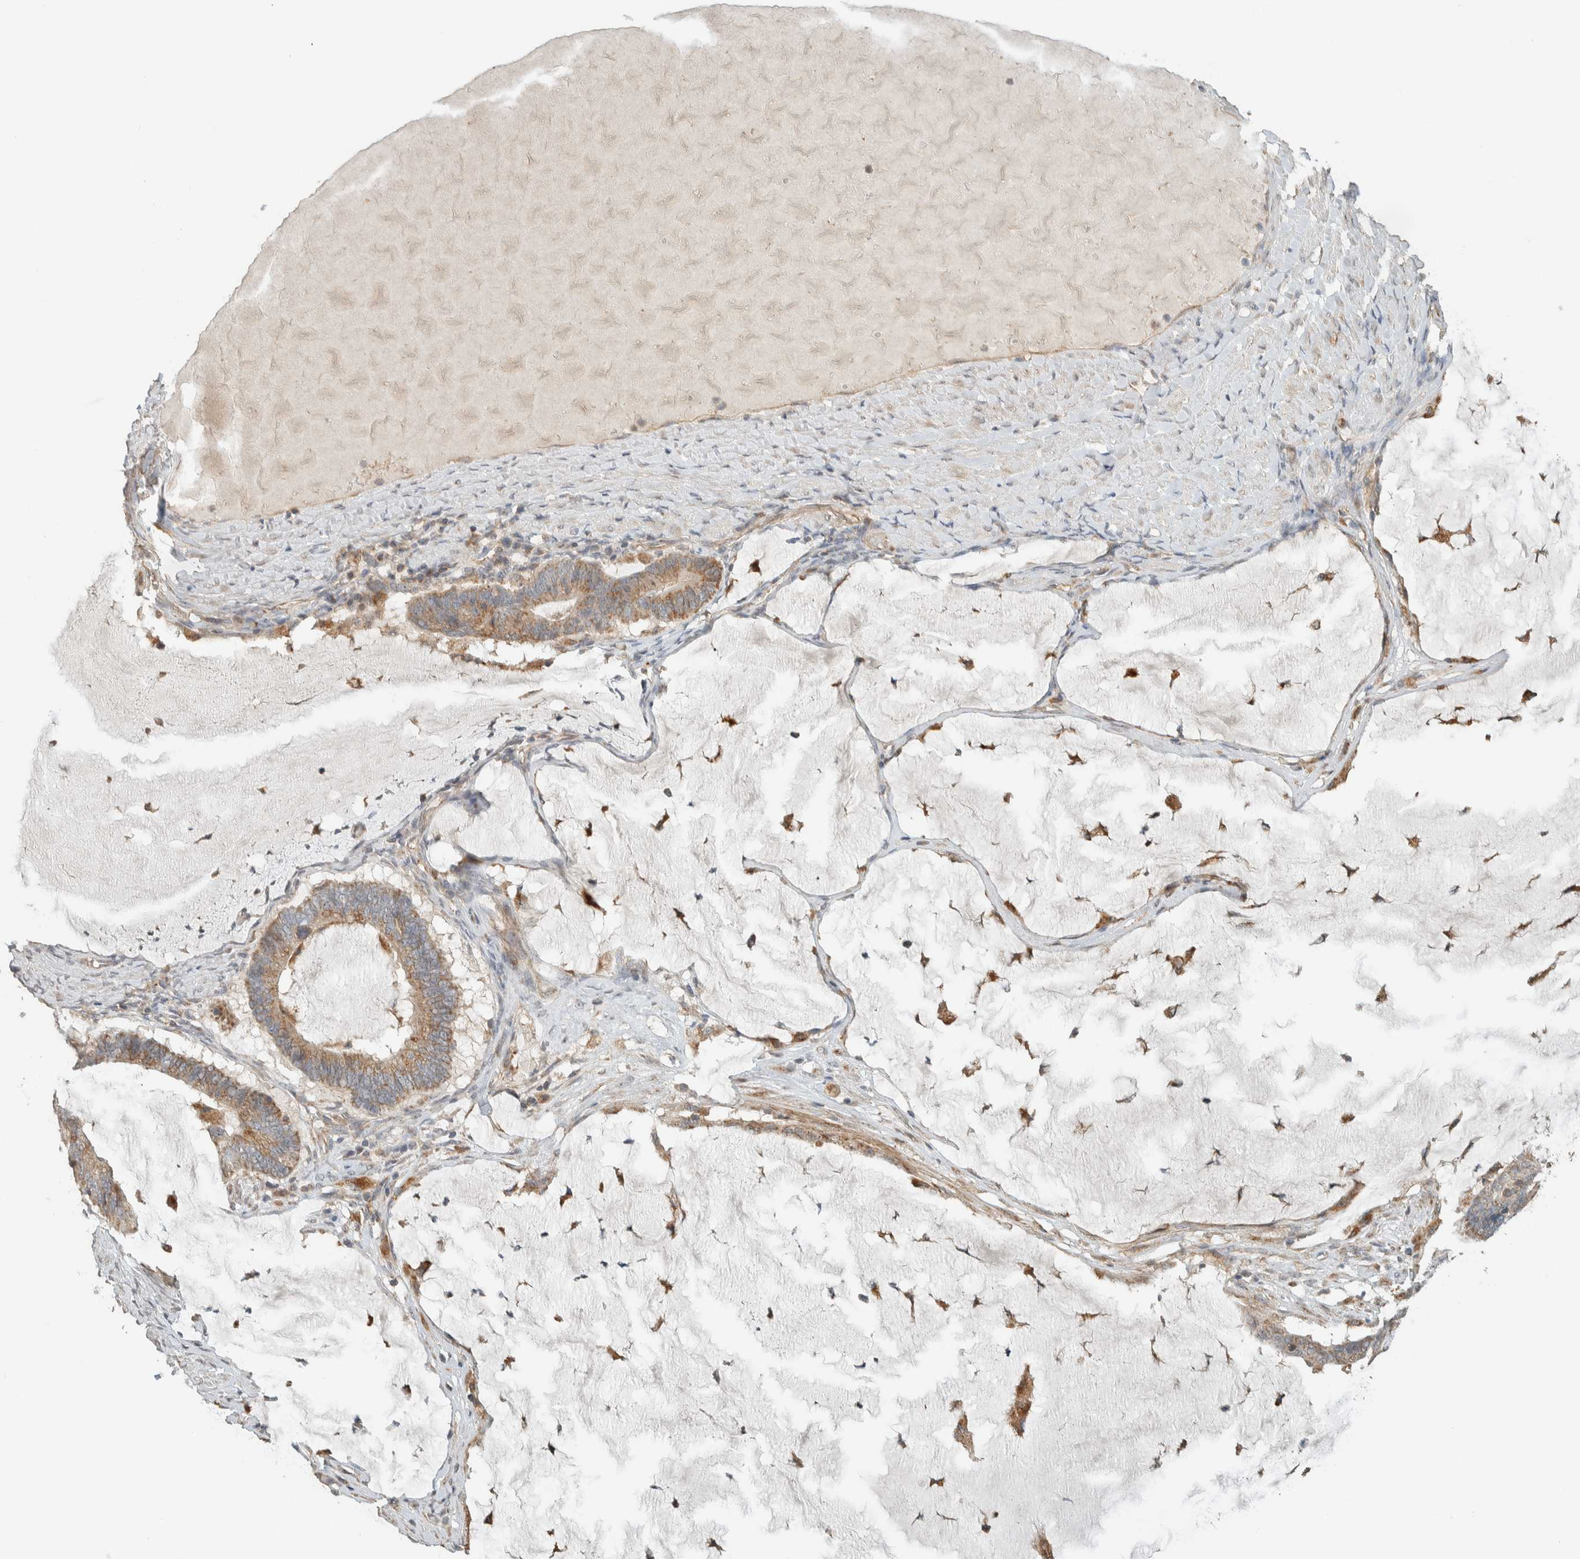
{"staining": {"intensity": "weak", "quantity": ">75%", "location": "cytoplasmic/membranous"}, "tissue": "ovarian cancer", "cell_type": "Tumor cells", "image_type": "cancer", "snomed": [{"axis": "morphology", "description": "Cystadenocarcinoma, mucinous, NOS"}, {"axis": "topography", "description": "Ovary"}], "caption": "The image displays staining of ovarian cancer, revealing weak cytoplasmic/membranous protein staining (brown color) within tumor cells.", "gene": "PDE7B", "patient": {"sex": "female", "age": 61}}